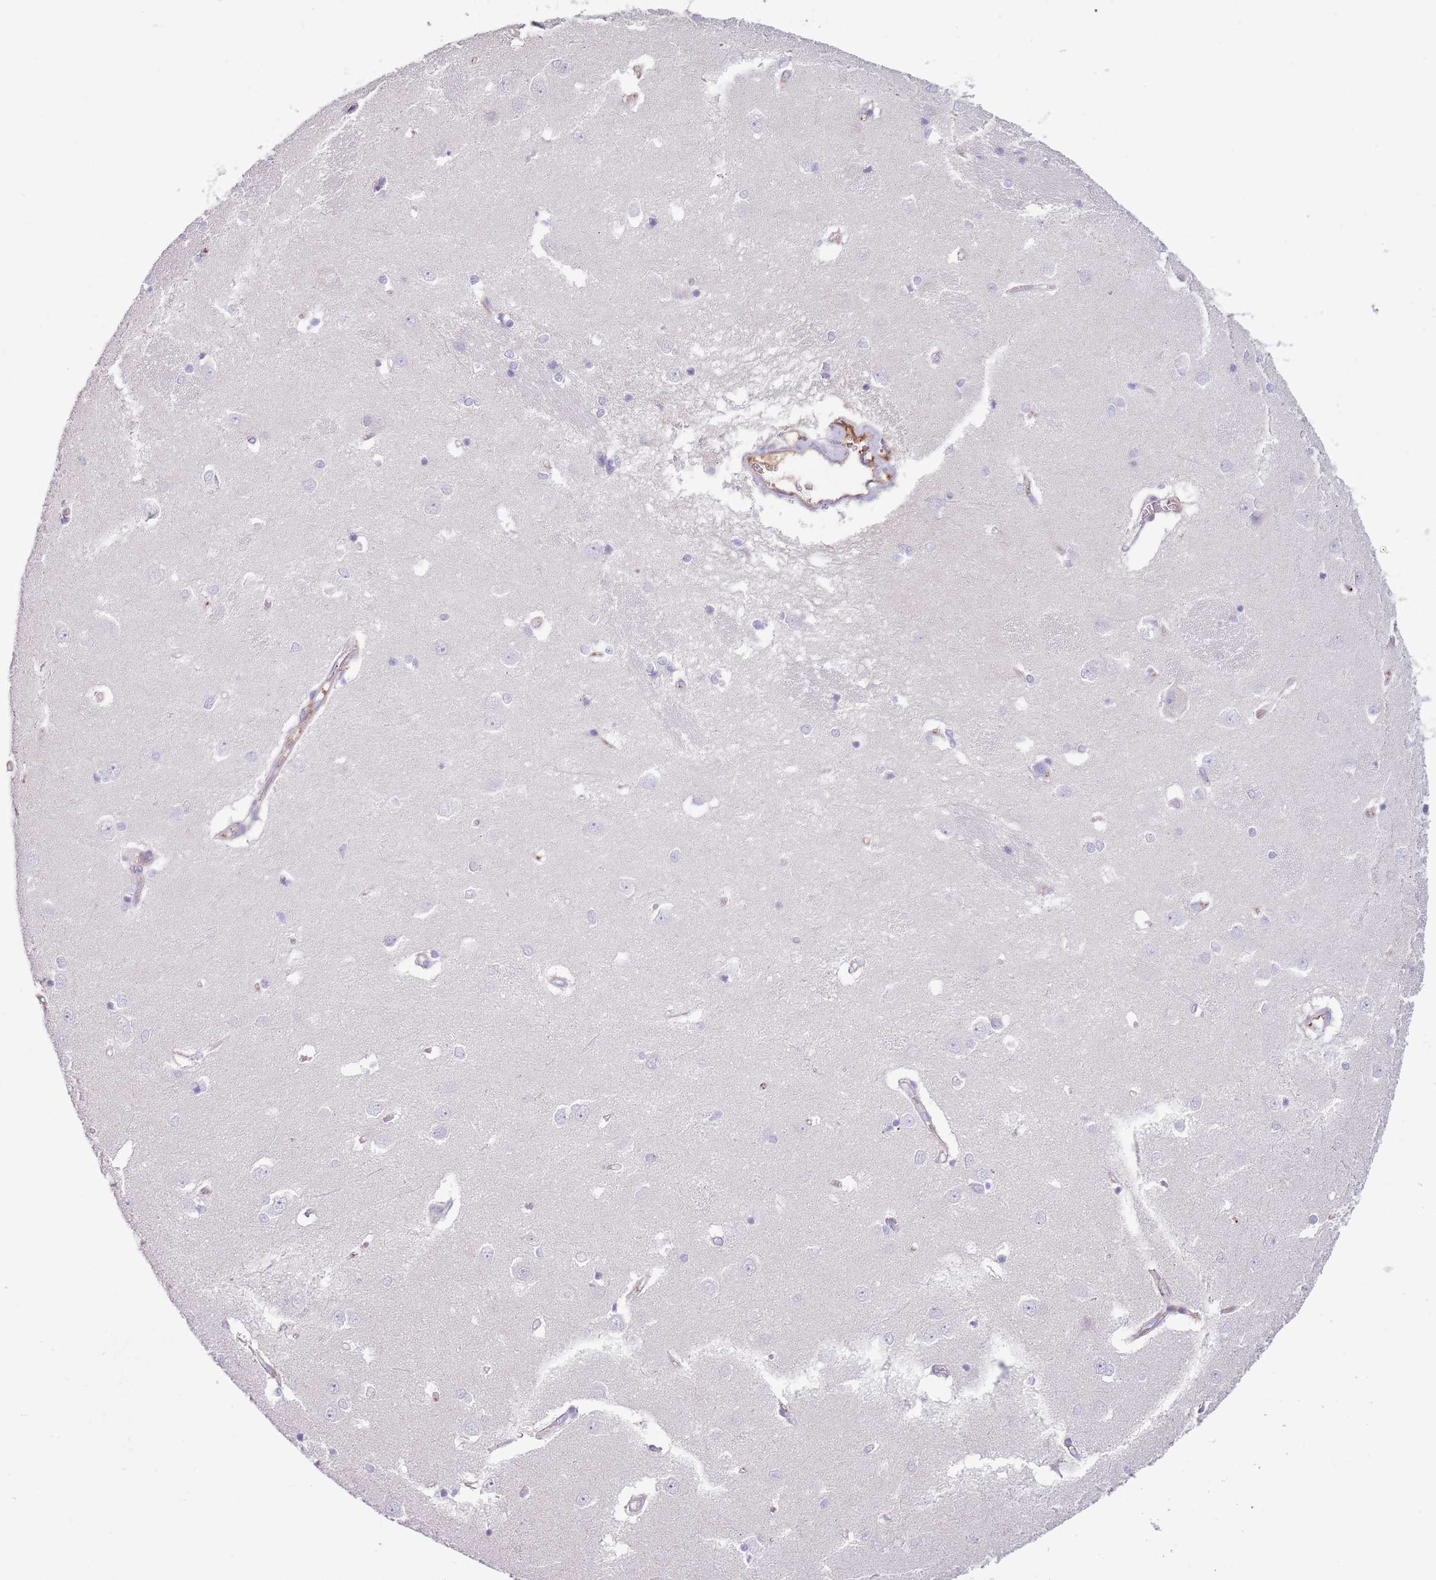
{"staining": {"intensity": "negative", "quantity": "none", "location": "none"}, "tissue": "caudate", "cell_type": "Glial cells", "image_type": "normal", "snomed": [{"axis": "morphology", "description": "Normal tissue, NOS"}, {"axis": "topography", "description": "Lateral ventricle wall"}], "caption": "DAB (3,3'-diaminobenzidine) immunohistochemical staining of benign human caudate displays no significant staining in glial cells.", "gene": "CFH", "patient": {"sex": "male", "age": 37}}